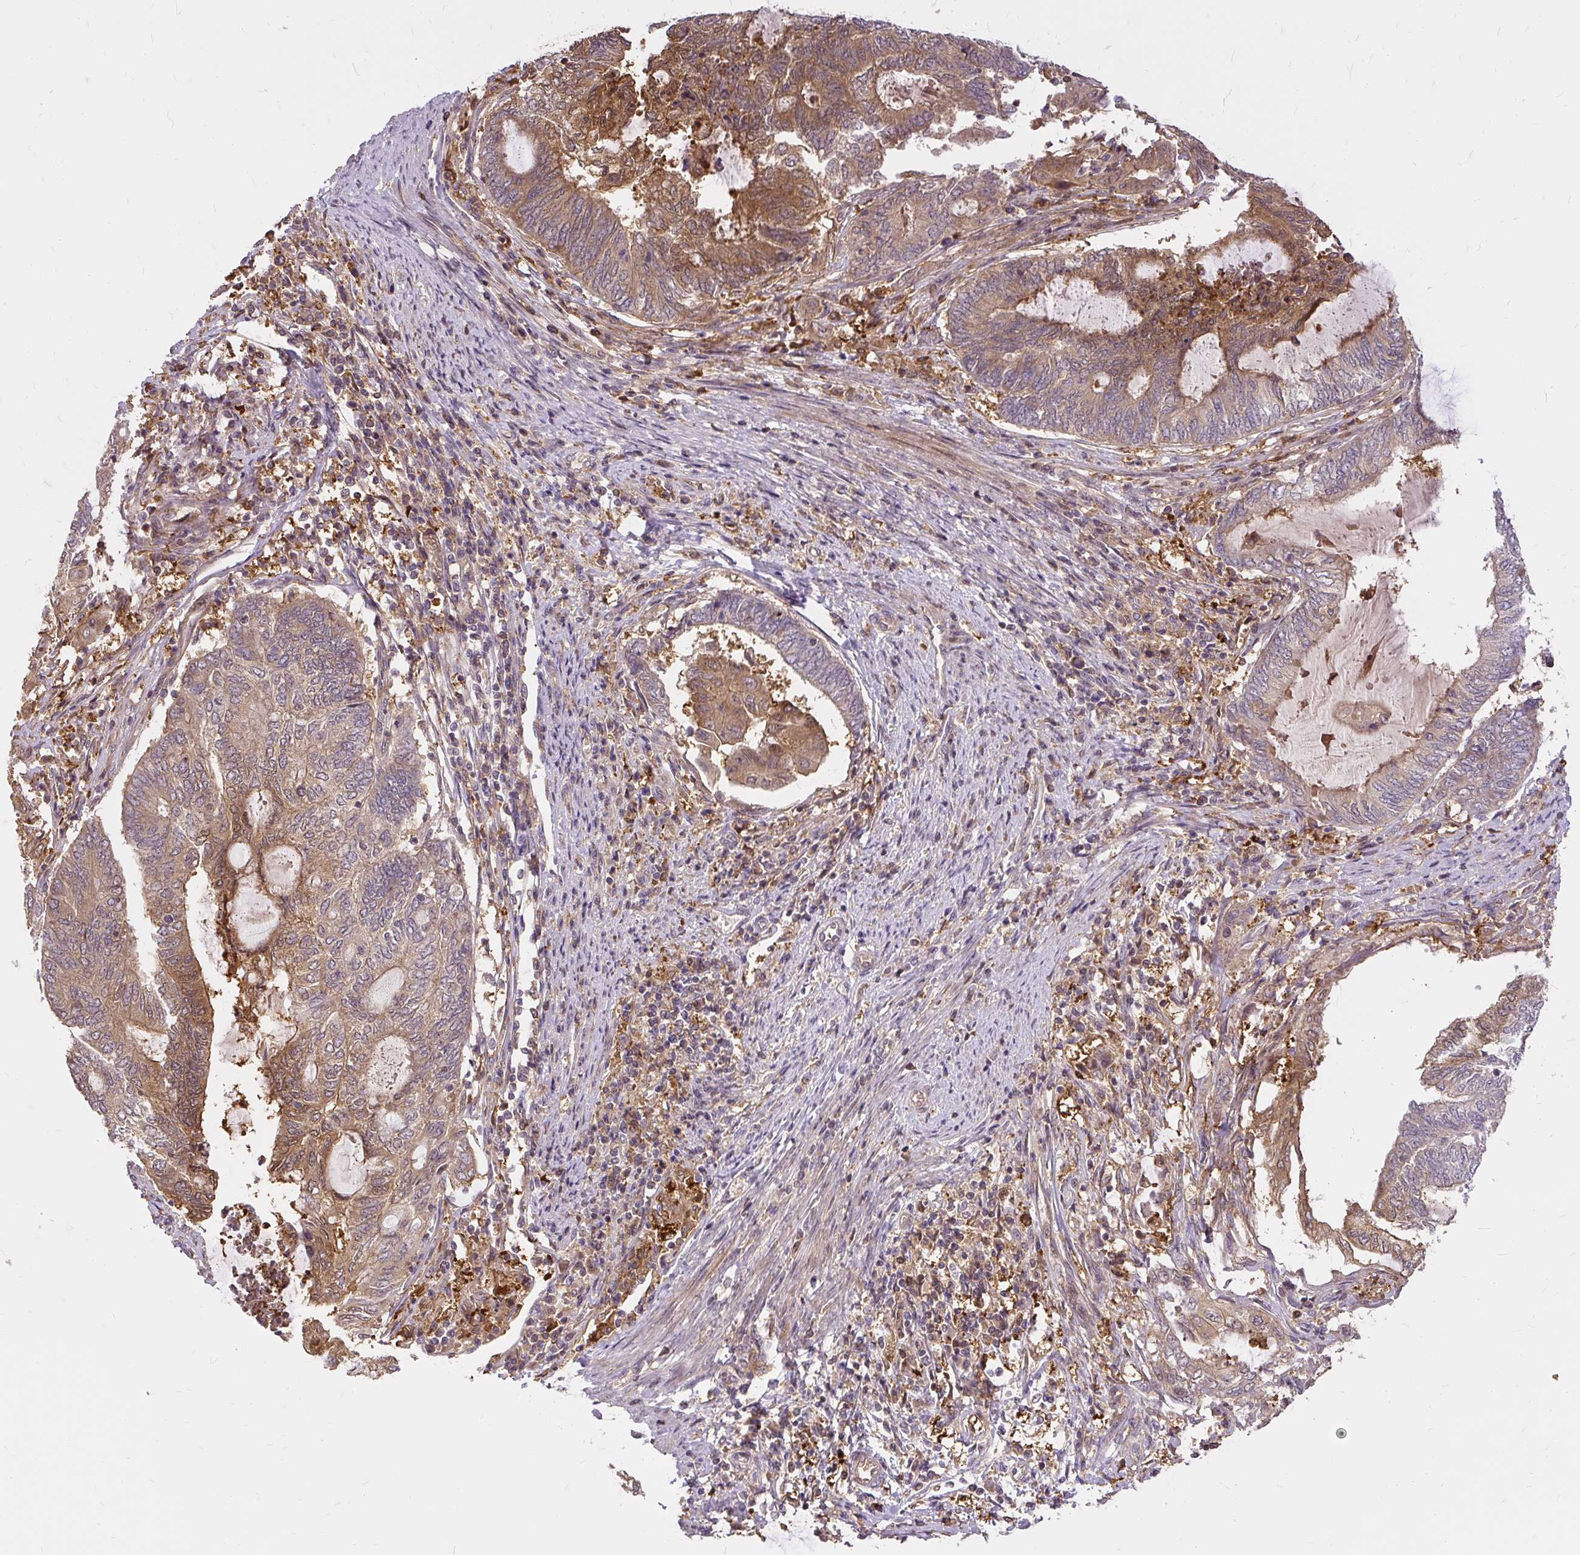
{"staining": {"intensity": "moderate", "quantity": "25%-75%", "location": "cytoplasmic/membranous"}, "tissue": "endometrial cancer", "cell_type": "Tumor cells", "image_type": "cancer", "snomed": [{"axis": "morphology", "description": "Adenocarcinoma, NOS"}, {"axis": "topography", "description": "Uterus"}, {"axis": "topography", "description": "Endometrium"}], "caption": "Immunohistochemistry staining of endometrial cancer, which displays medium levels of moderate cytoplasmic/membranous expression in about 25%-75% of tumor cells indicating moderate cytoplasmic/membranous protein staining. The staining was performed using DAB (brown) for protein detection and nuclei were counterstained in hematoxylin (blue).", "gene": "AP5S1", "patient": {"sex": "female", "age": 70}}